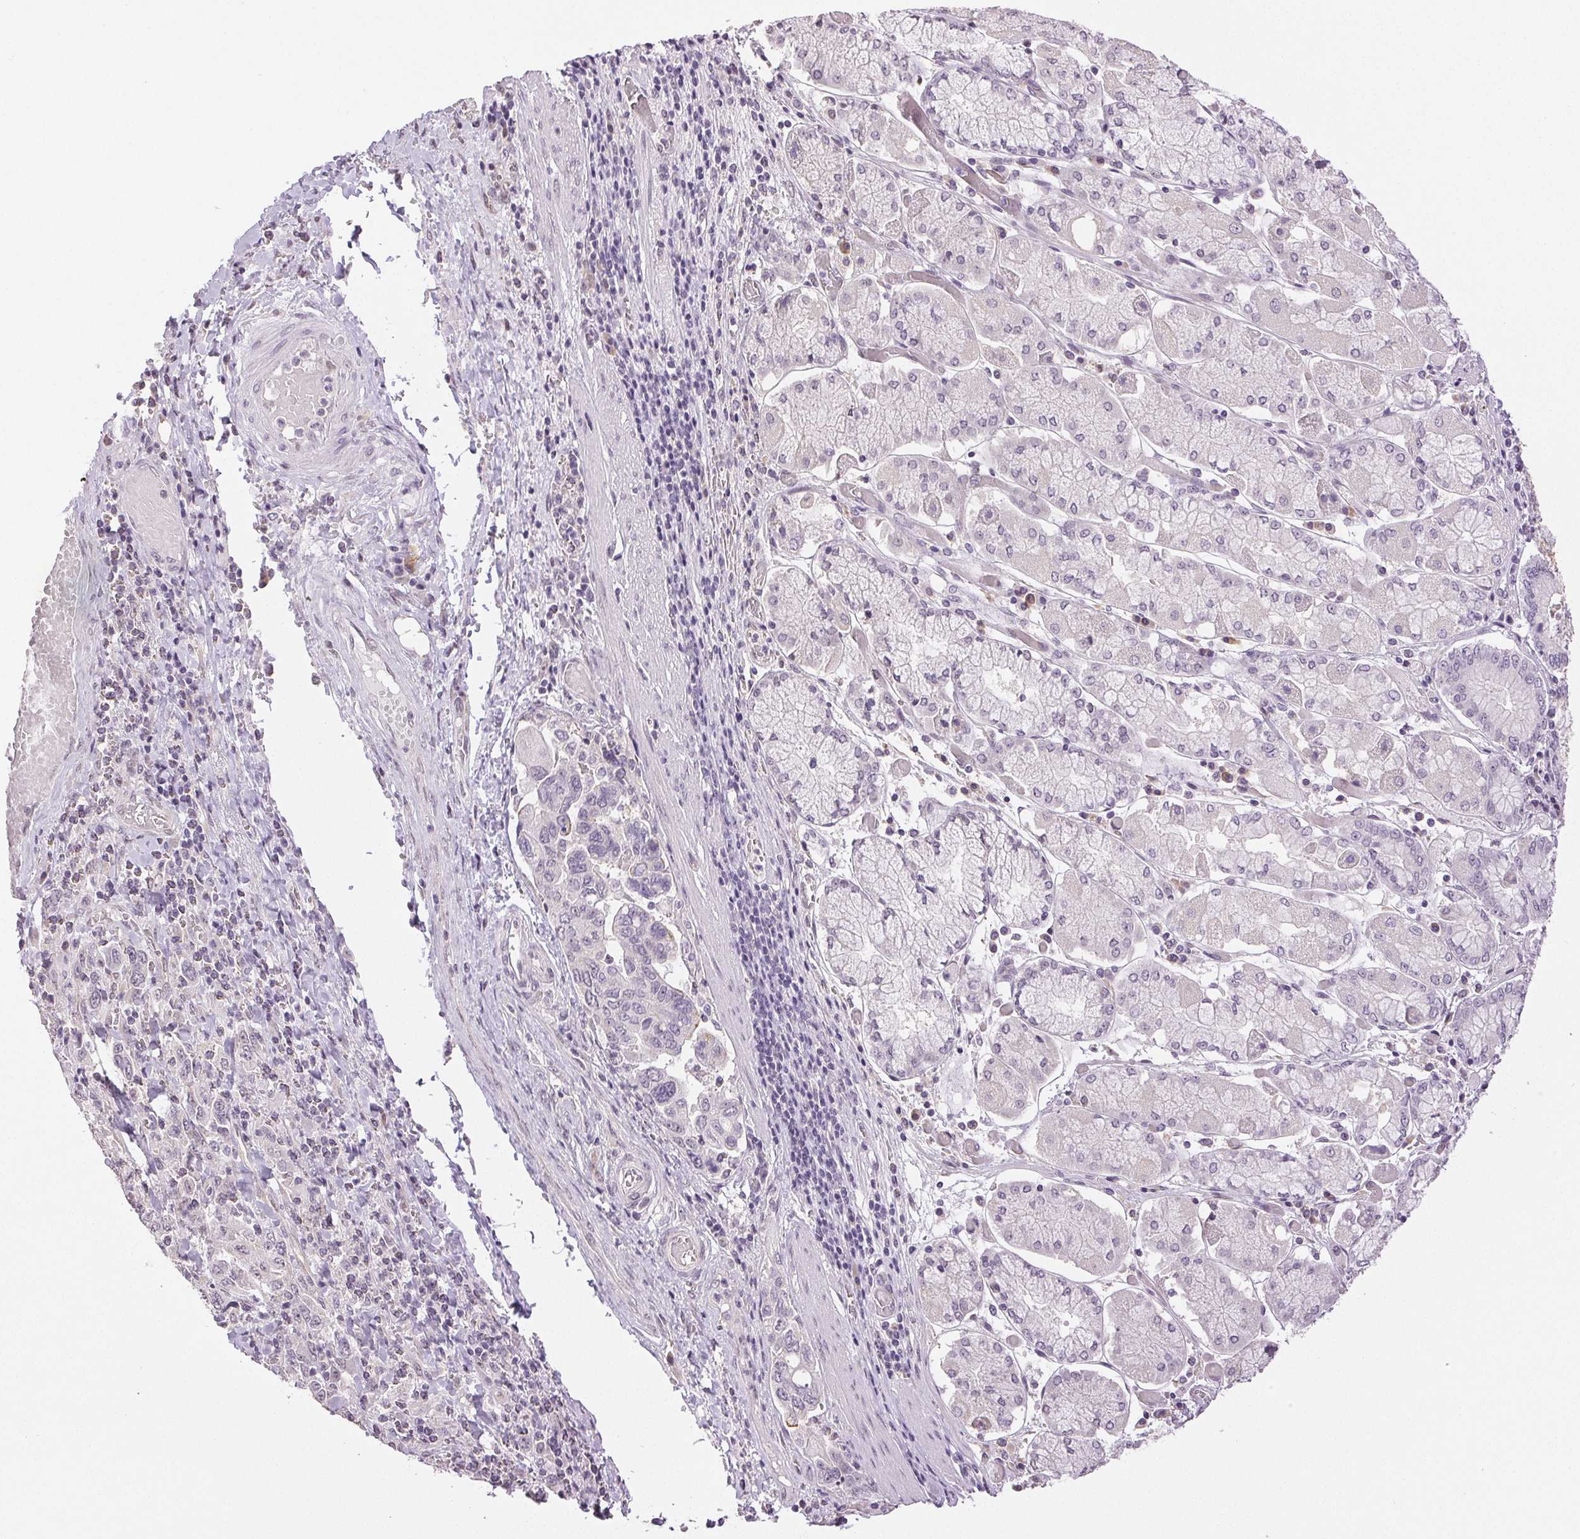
{"staining": {"intensity": "negative", "quantity": "none", "location": "none"}, "tissue": "stomach cancer", "cell_type": "Tumor cells", "image_type": "cancer", "snomed": [{"axis": "morphology", "description": "Adenocarcinoma, NOS"}, {"axis": "topography", "description": "Stomach, upper"}, {"axis": "topography", "description": "Stomach"}], "caption": "Protein analysis of stomach cancer (adenocarcinoma) exhibits no significant staining in tumor cells. Brightfield microscopy of immunohistochemistry (IHC) stained with DAB (brown) and hematoxylin (blue), captured at high magnification.", "gene": "PLCB1", "patient": {"sex": "male", "age": 62}}